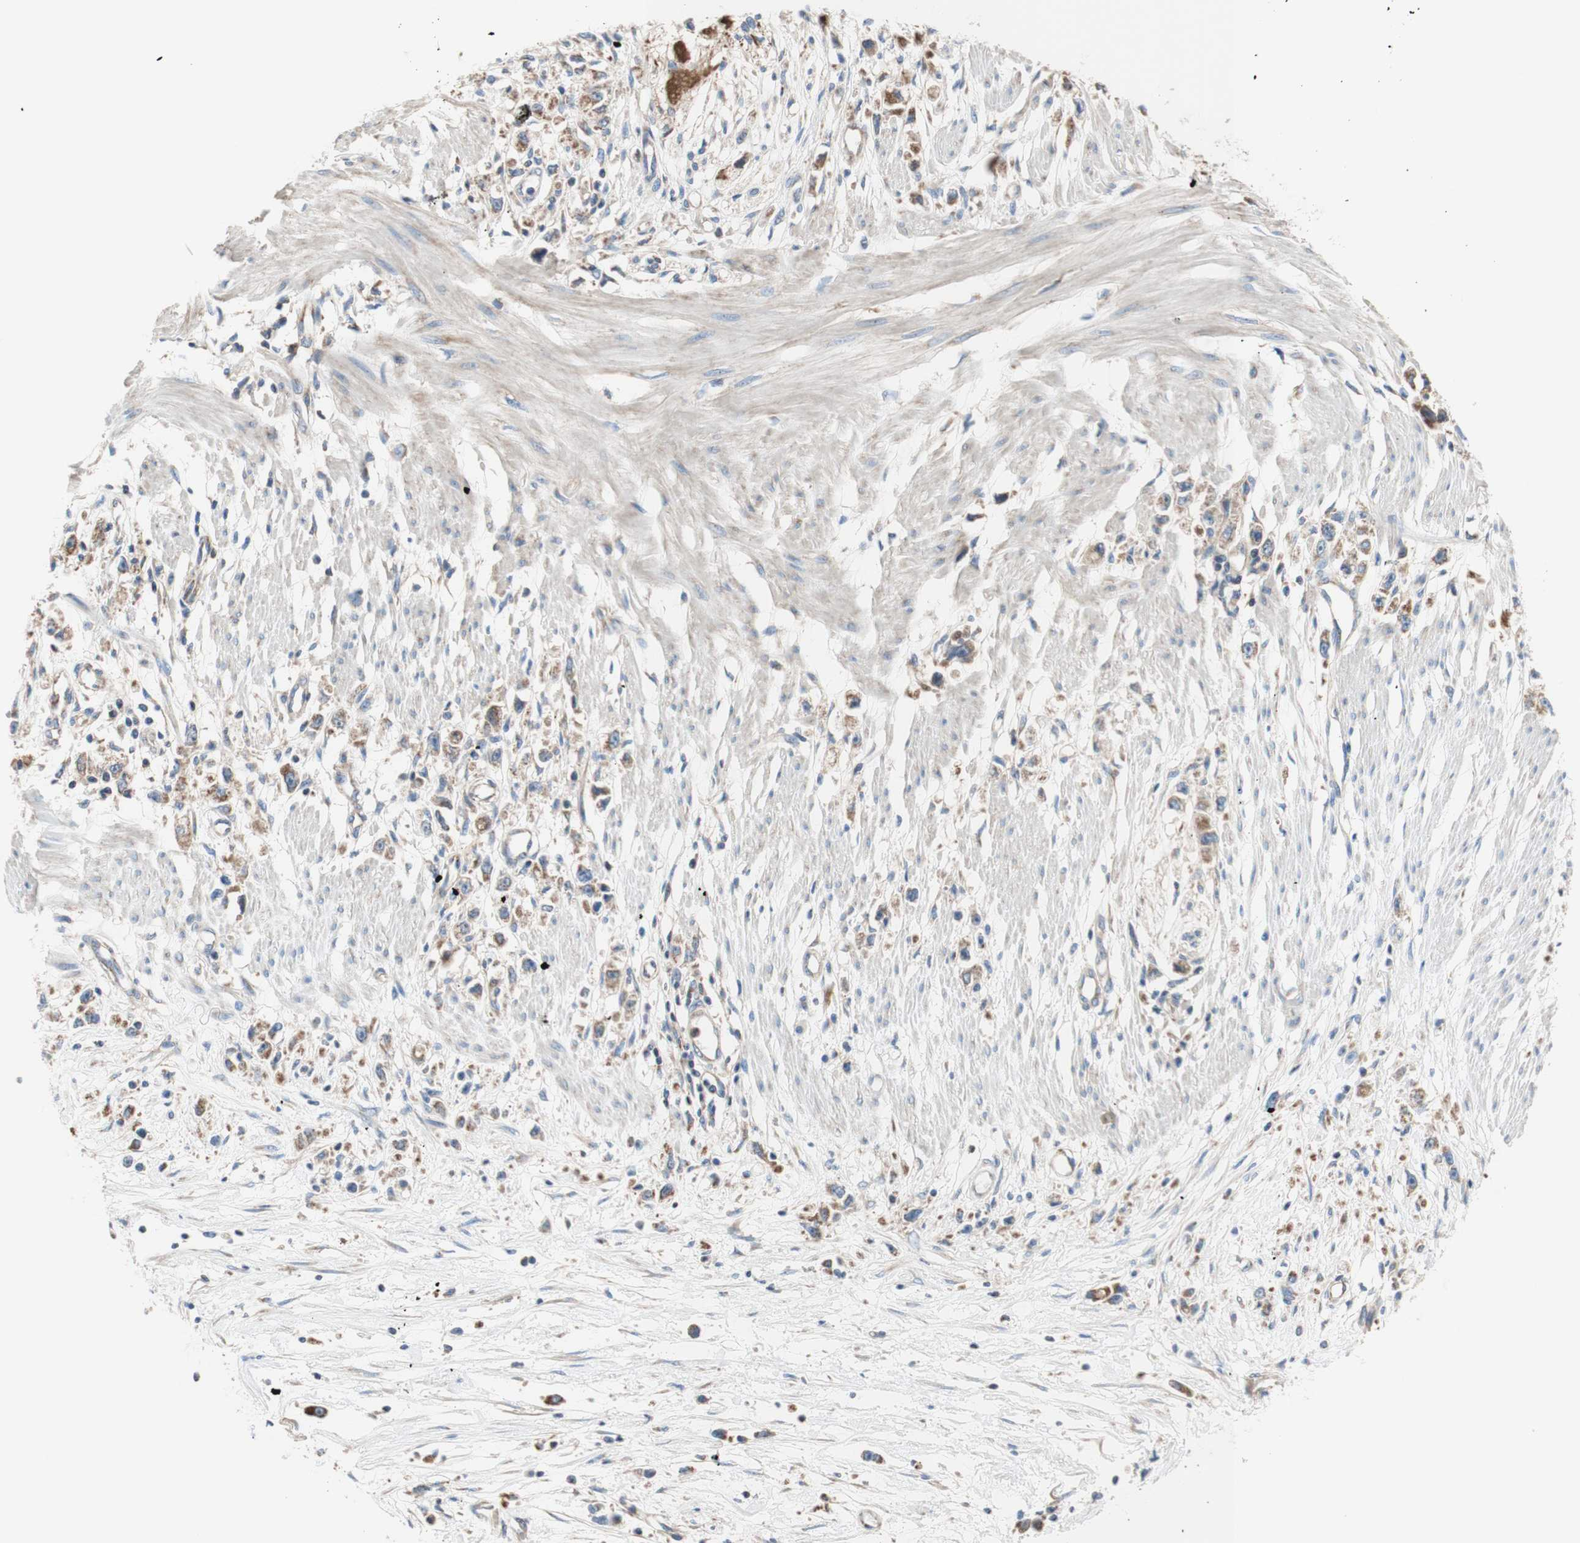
{"staining": {"intensity": "moderate", "quantity": "25%-75%", "location": "cytoplasmic/membranous"}, "tissue": "stomach cancer", "cell_type": "Tumor cells", "image_type": "cancer", "snomed": [{"axis": "morphology", "description": "Adenocarcinoma, NOS"}, {"axis": "topography", "description": "Stomach"}], "caption": "Protein staining of stomach adenocarcinoma tissue exhibits moderate cytoplasmic/membranous expression in about 25%-75% of tumor cells. The staining was performed using DAB (3,3'-diaminobenzidine), with brown indicating positive protein expression. Nuclei are stained blue with hematoxylin.", "gene": "FMR1", "patient": {"sex": "female", "age": 59}}